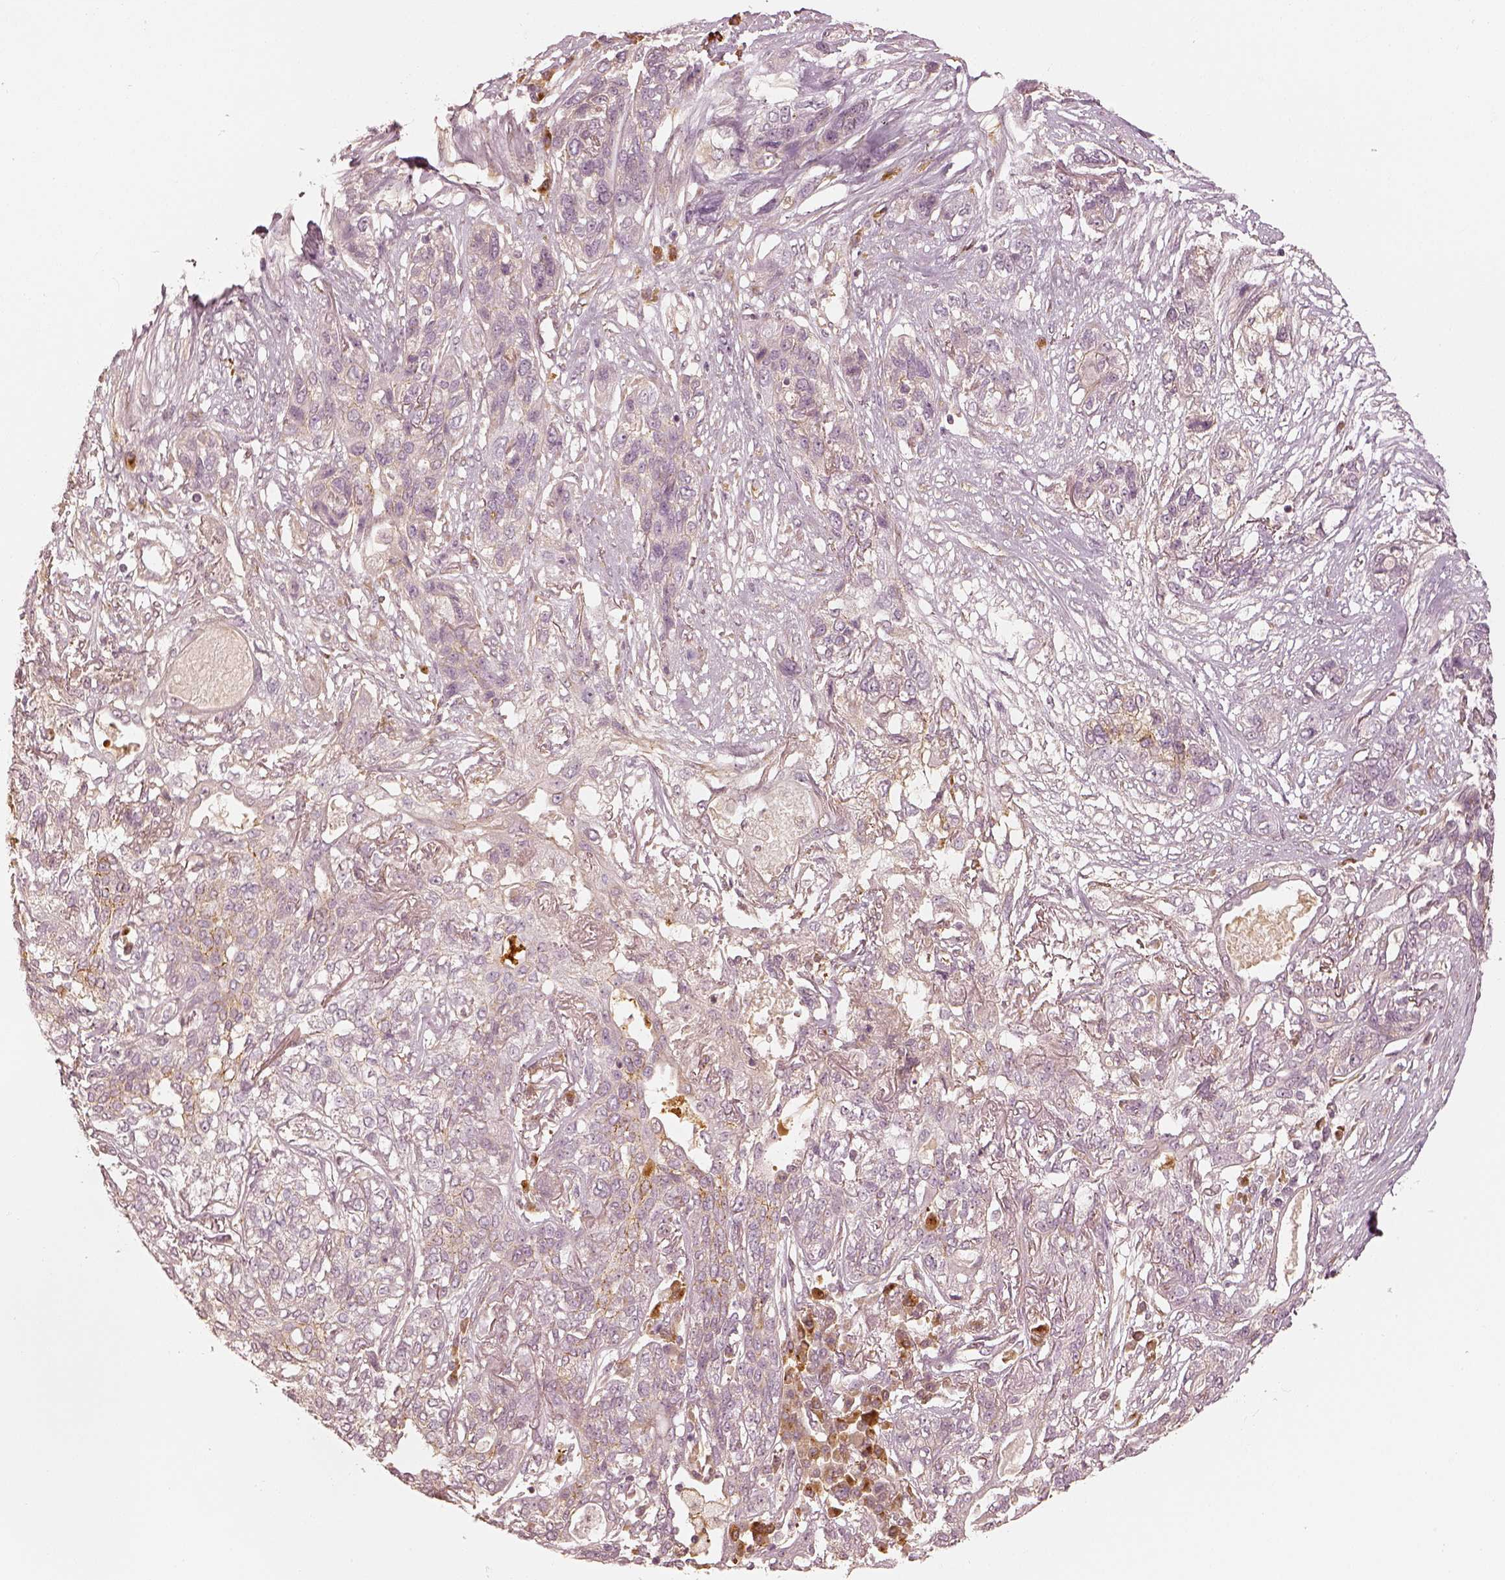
{"staining": {"intensity": "negative", "quantity": "none", "location": "none"}, "tissue": "lung cancer", "cell_type": "Tumor cells", "image_type": "cancer", "snomed": [{"axis": "morphology", "description": "Squamous cell carcinoma, NOS"}, {"axis": "topography", "description": "Lung"}], "caption": "High magnification brightfield microscopy of lung squamous cell carcinoma stained with DAB (3,3'-diaminobenzidine) (brown) and counterstained with hematoxylin (blue): tumor cells show no significant expression.", "gene": "GORASP2", "patient": {"sex": "female", "age": 70}}